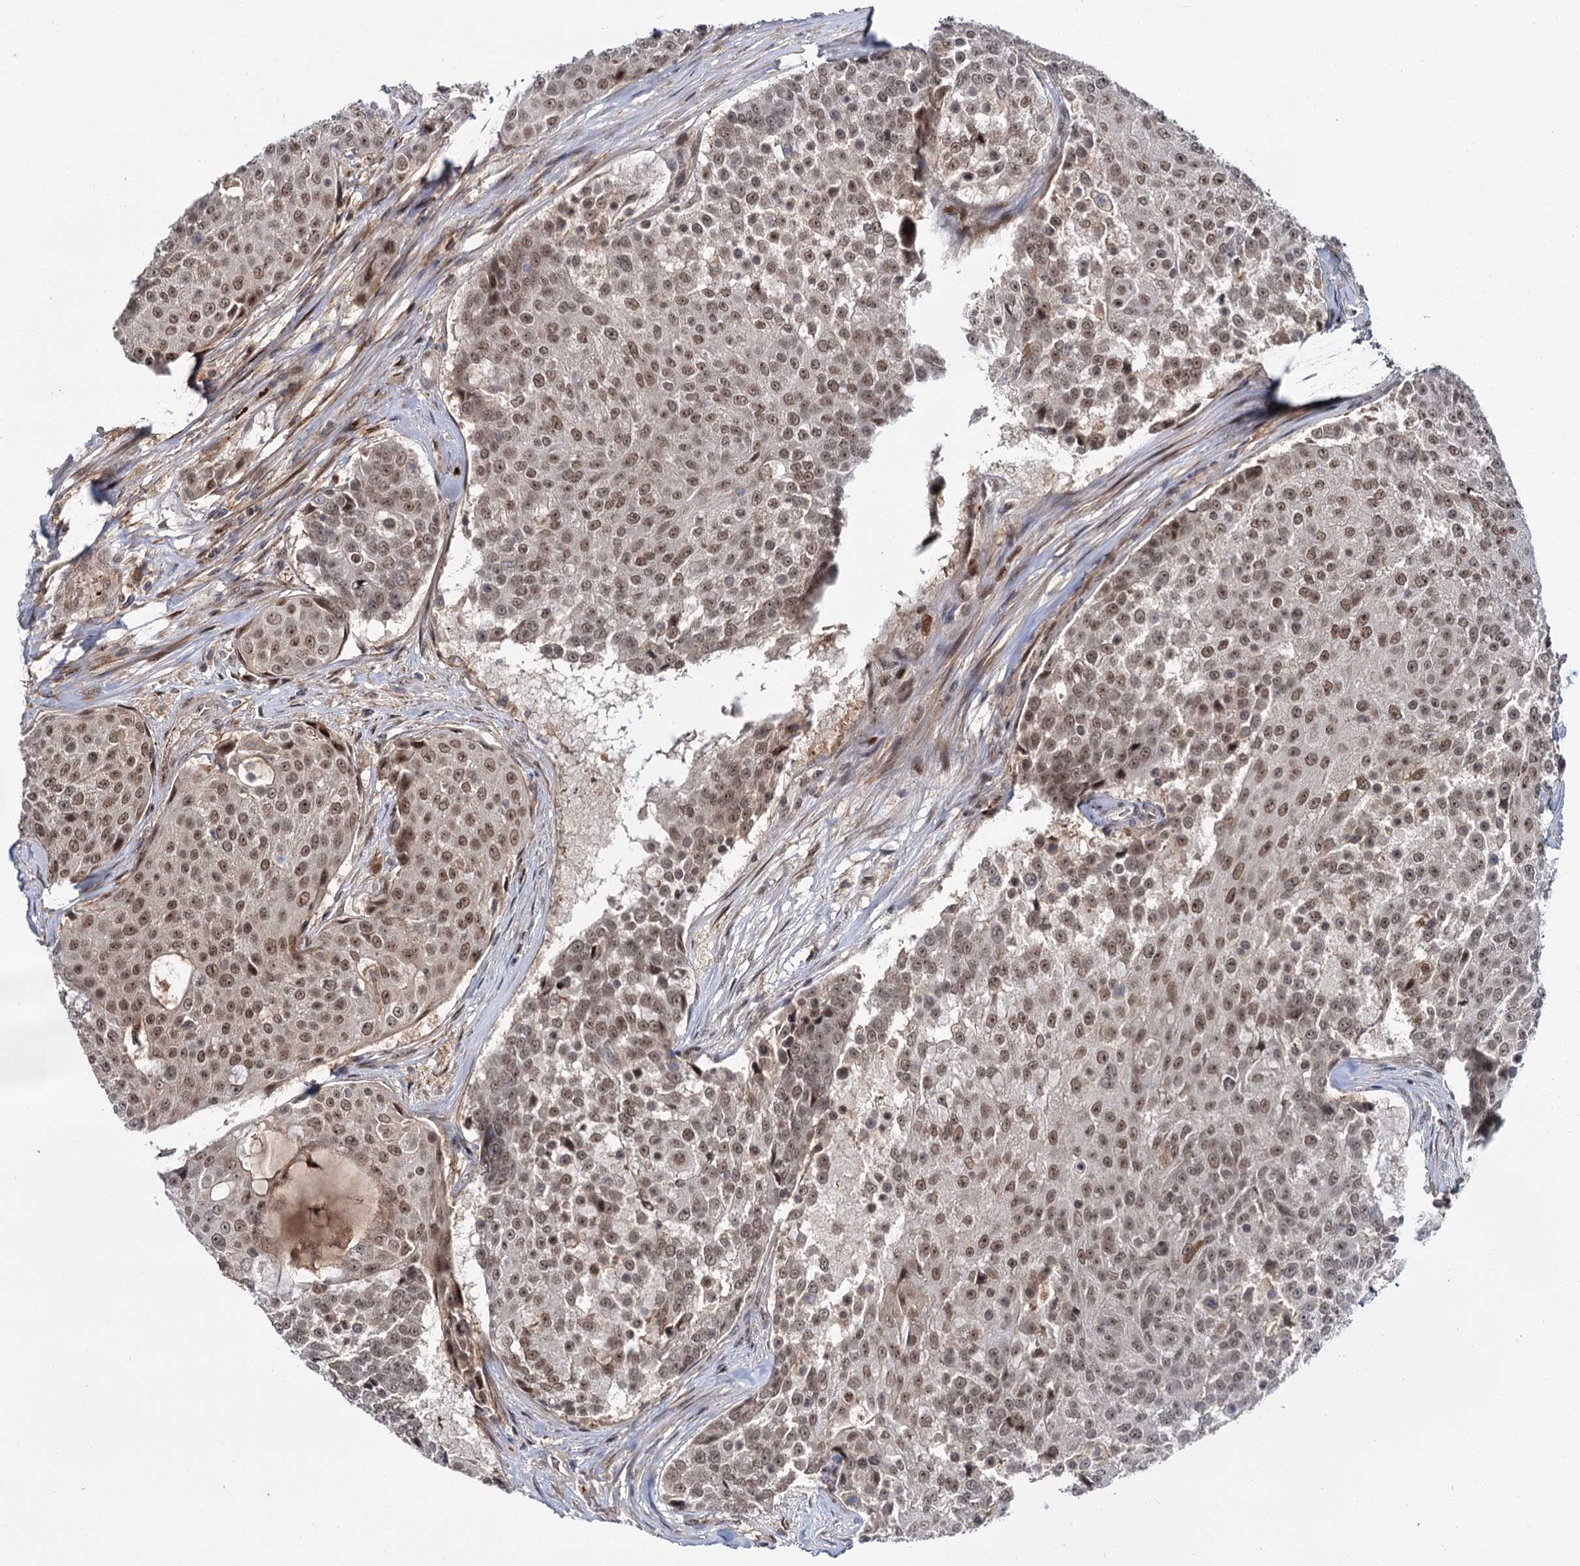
{"staining": {"intensity": "moderate", "quantity": ">75%", "location": "nuclear"}, "tissue": "urothelial cancer", "cell_type": "Tumor cells", "image_type": "cancer", "snomed": [{"axis": "morphology", "description": "Urothelial carcinoma, High grade"}, {"axis": "topography", "description": "Urinary bladder"}], "caption": "Immunohistochemistry micrograph of urothelial cancer stained for a protein (brown), which demonstrates medium levels of moderate nuclear positivity in about >75% of tumor cells.", "gene": "MBD6", "patient": {"sex": "female", "age": 63}}